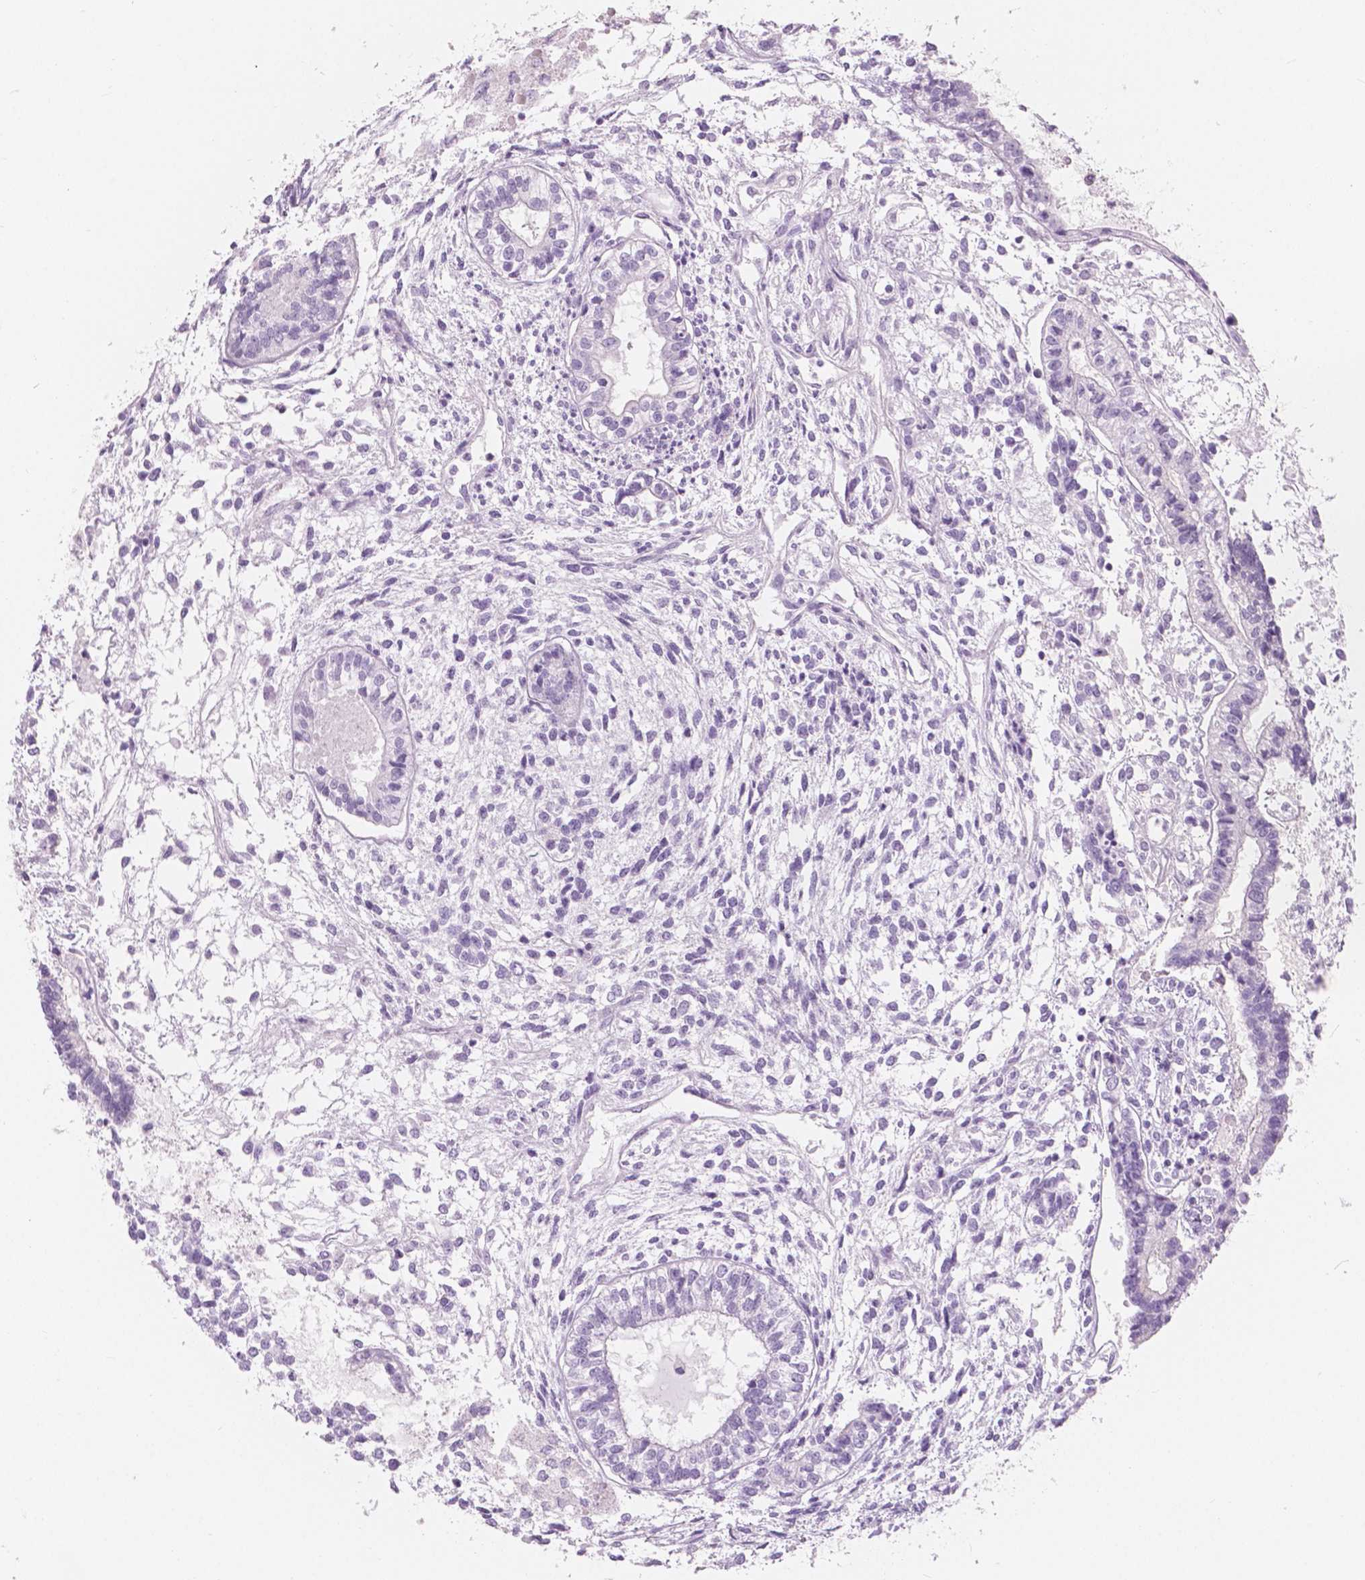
{"staining": {"intensity": "negative", "quantity": "none", "location": "none"}, "tissue": "testis cancer", "cell_type": "Tumor cells", "image_type": "cancer", "snomed": [{"axis": "morphology", "description": "Carcinoma, Embryonal, NOS"}, {"axis": "topography", "description": "Testis"}], "caption": "Immunohistochemical staining of testis cancer shows no significant positivity in tumor cells.", "gene": "A4GNT", "patient": {"sex": "male", "age": 37}}